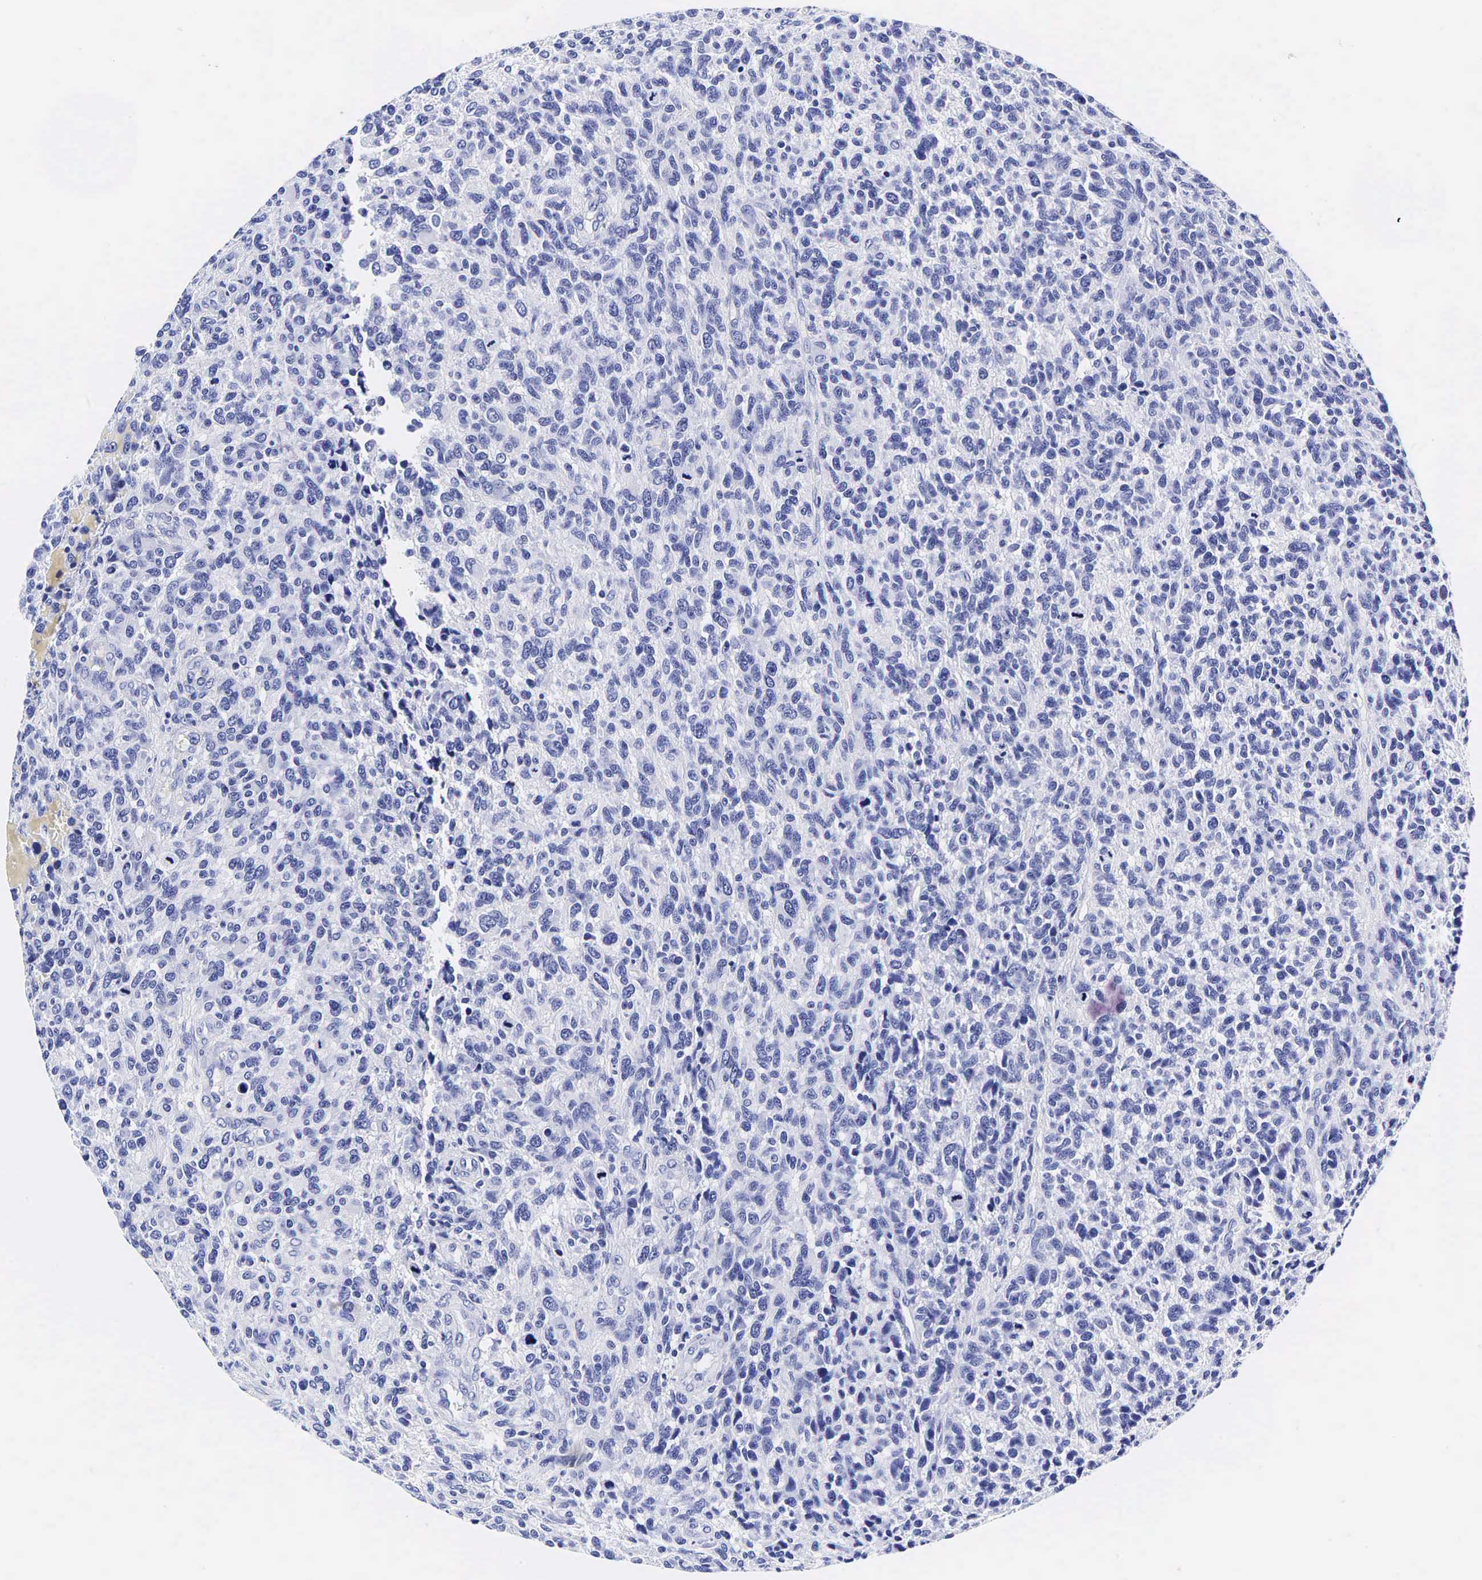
{"staining": {"intensity": "negative", "quantity": "none", "location": "none"}, "tissue": "glioma", "cell_type": "Tumor cells", "image_type": "cancer", "snomed": [{"axis": "morphology", "description": "Glioma, malignant, High grade"}, {"axis": "topography", "description": "Brain"}], "caption": "Immunohistochemistry (IHC) histopathology image of neoplastic tissue: high-grade glioma (malignant) stained with DAB reveals no significant protein expression in tumor cells.", "gene": "GCG", "patient": {"sex": "male", "age": 77}}